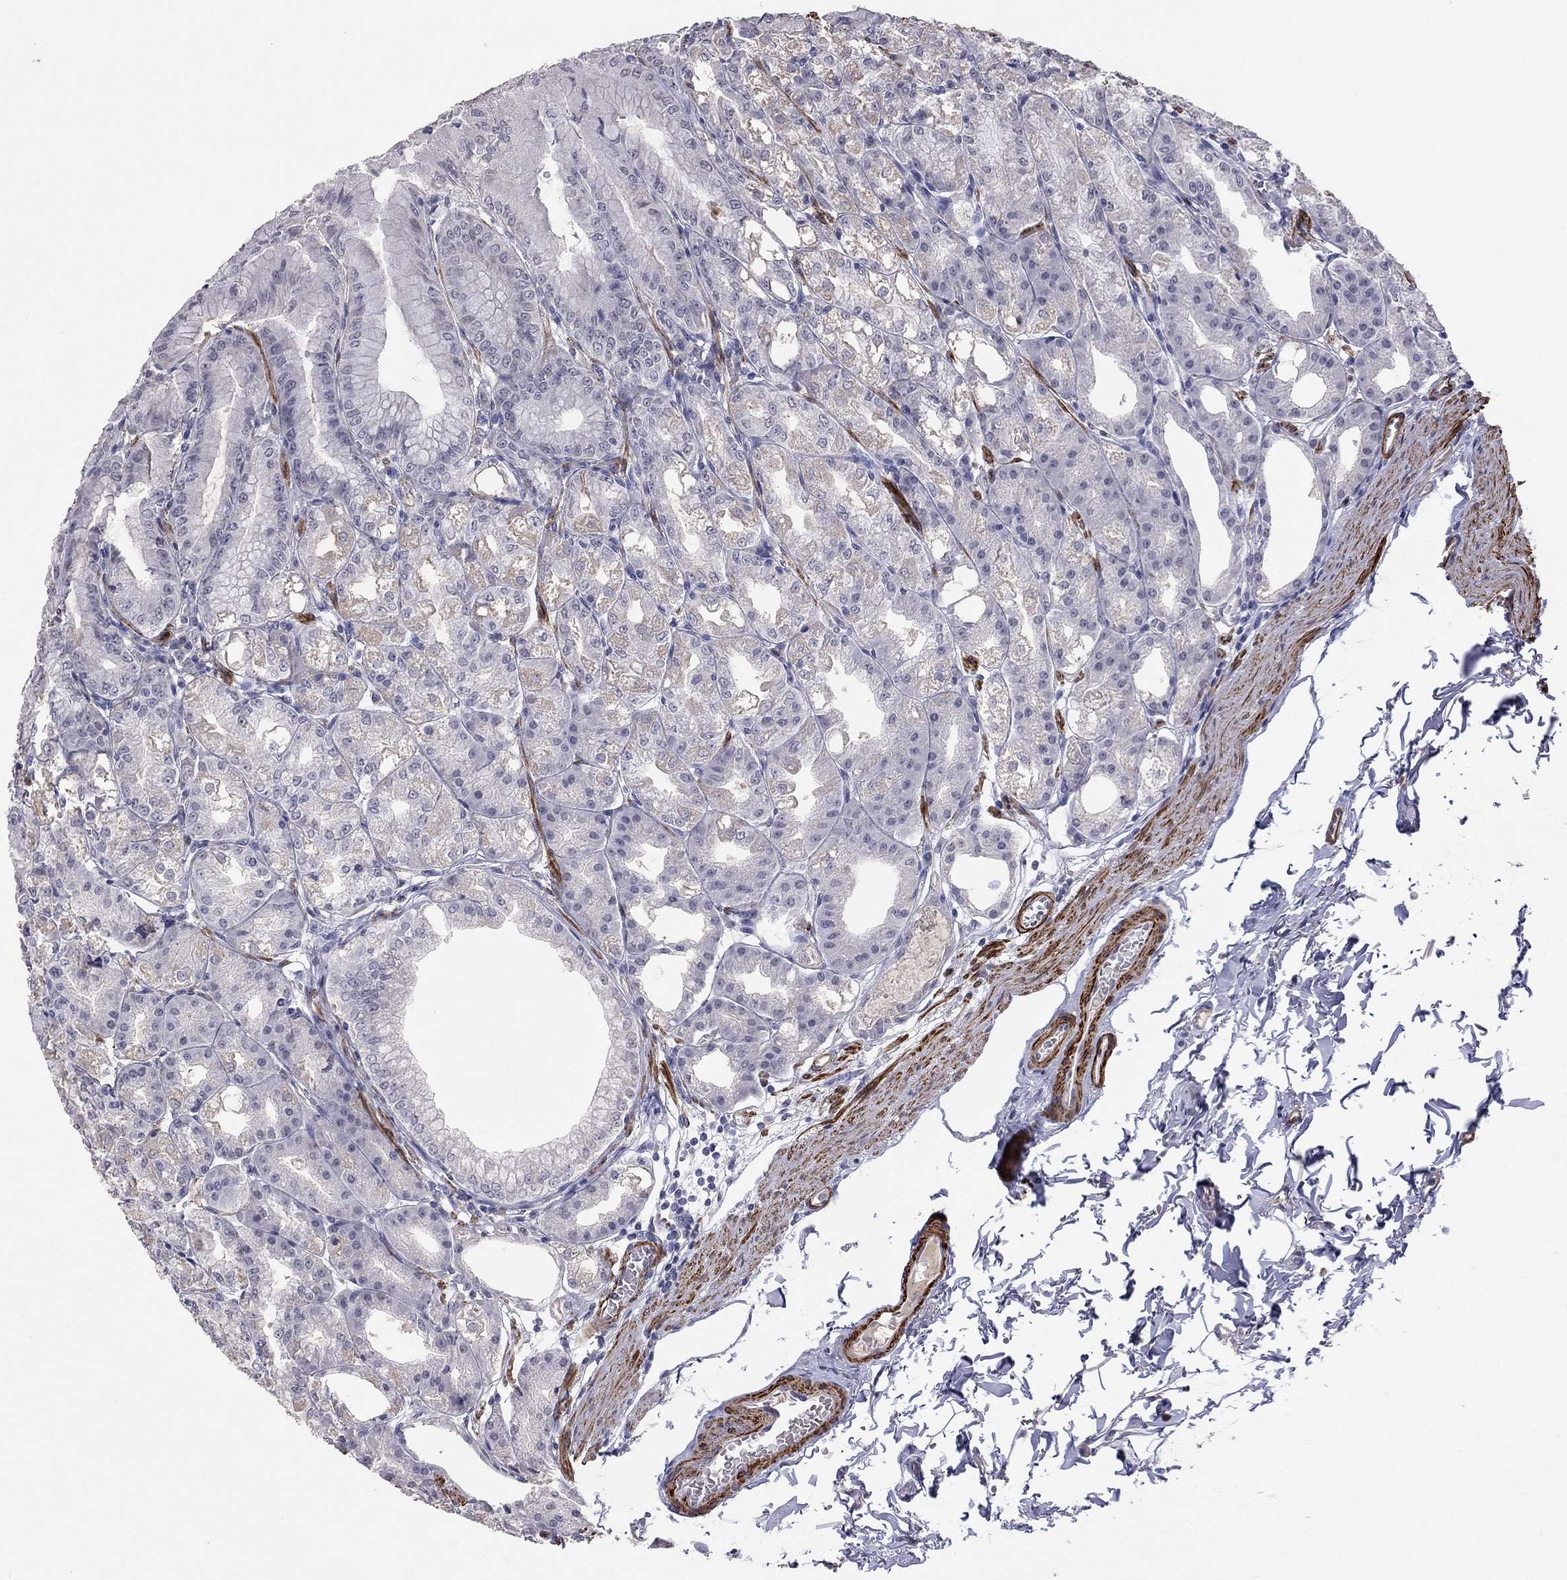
{"staining": {"intensity": "weak", "quantity": "25%-75%", "location": "cytoplasmic/membranous"}, "tissue": "stomach", "cell_type": "Glandular cells", "image_type": "normal", "snomed": [{"axis": "morphology", "description": "Normal tissue, NOS"}, {"axis": "topography", "description": "Stomach"}], "caption": "Immunohistochemical staining of normal stomach displays 25%-75% levels of weak cytoplasmic/membranous protein expression in about 25%-75% of glandular cells.", "gene": "IP6K3", "patient": {"sex": "male", "age": 71}}